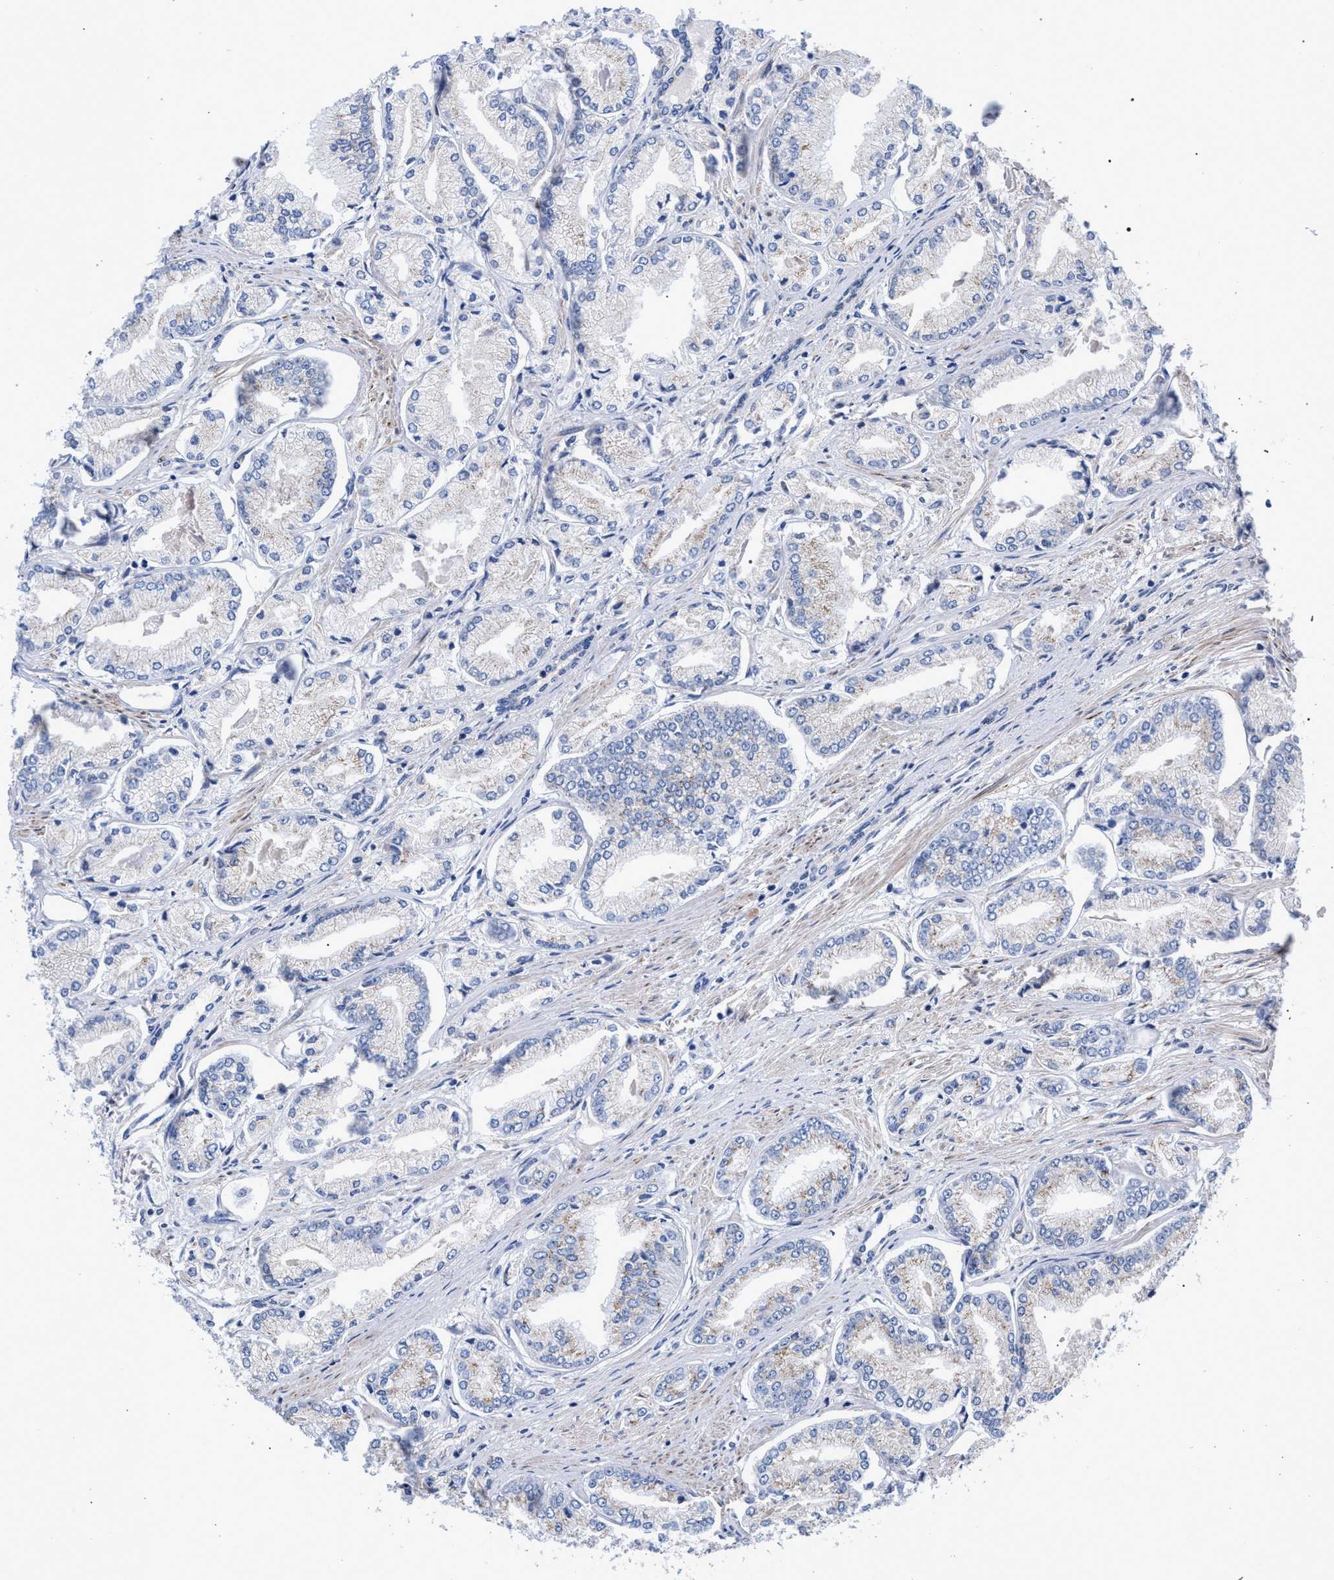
{"staining": {"intensity": "negative", "quantity": "none", "location": "none"}, "tissue": "prostate cancer", "cell_type": "Tumor cells", "image_type": "cancer", "snomed": [{"axis": "morphology", "description": "Adenocarcinoma, Low grade"}, {"axis": "topography", "description": "Prostate"}], "caption": "Tumor cells are negative for brown protein staining in low-grade adenocarcinoma (prostate).", "gene": "ACOX1", "patient": {"sex": "male", "age": 52}}